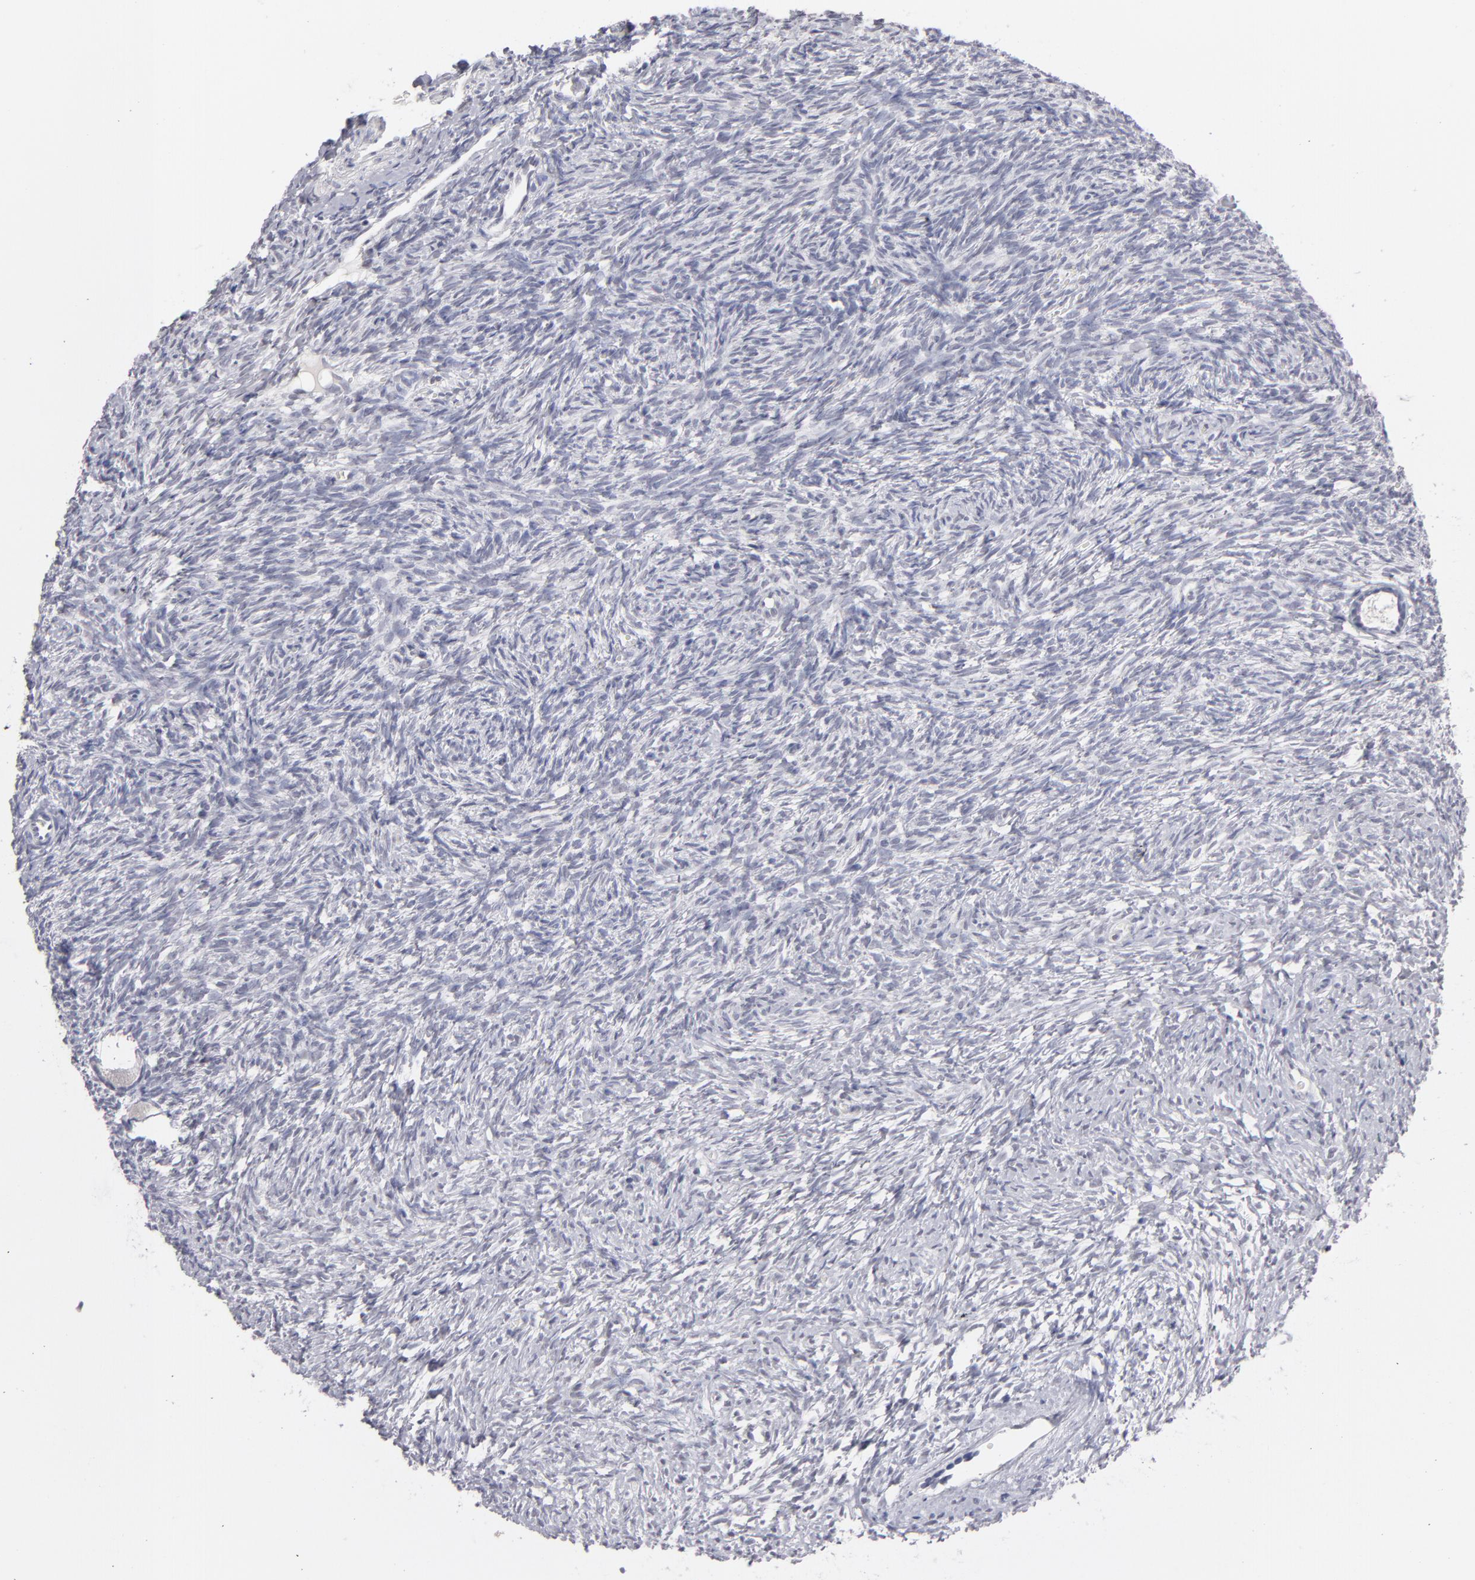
{"staining": {"intensity": "negative", "quantity": "none", "location": "none"}, "tissue": "ovary", "cell_type": "Follicle cells", "image_type": "normal", "snomed": [{"axis": "morphology", "description": "Normal tissue, NOS"}, {"axis": "topography", "description": "Ovary"}], "caption": "Immunohistochemical staining of unremarkable human ovary exhibits no significant staining in follicle cells. (DAB immunohistochemistry (IHC) with hematoxylin counter stain).", "gene": "TEX11", "patient": {"sex": "female", "age": 35}}